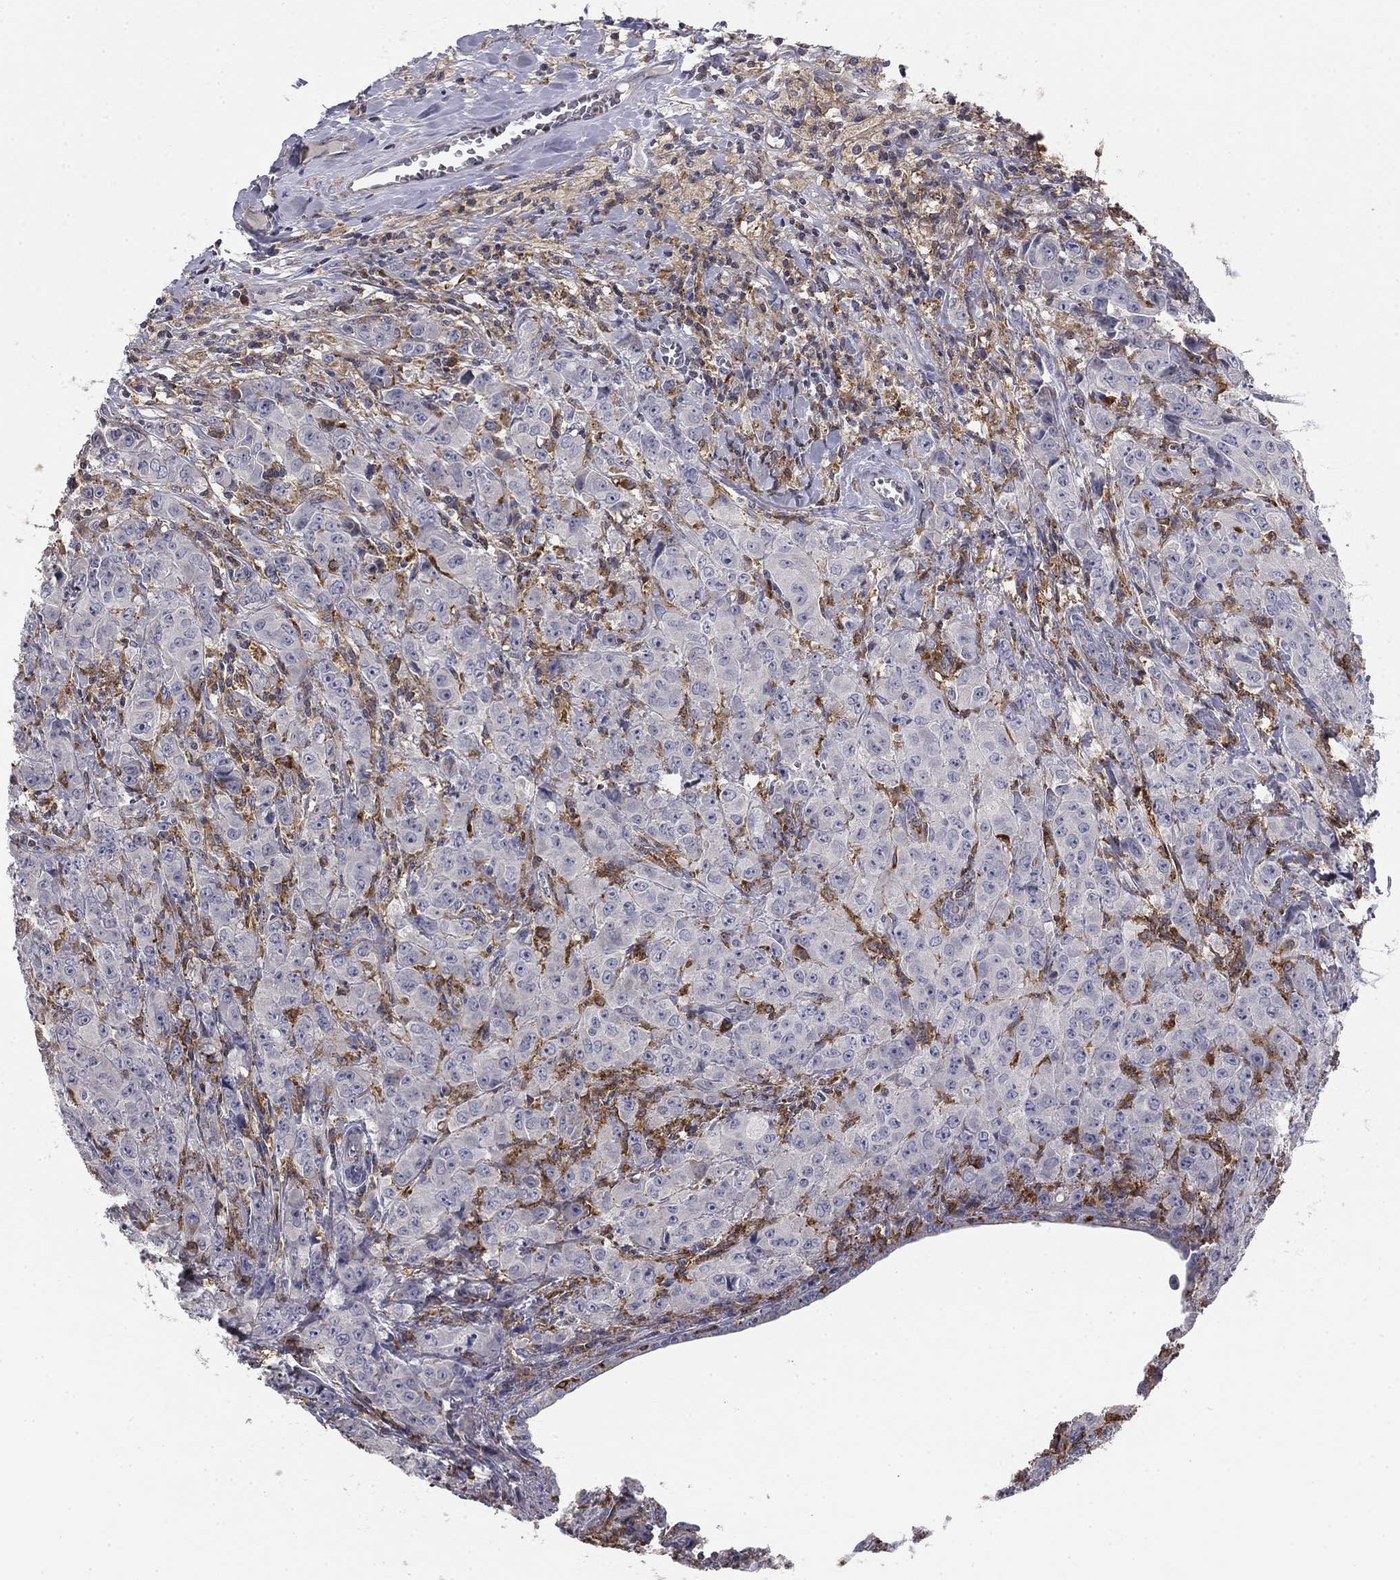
{"staining": {"intensity": "negative", "quantity": "none", "location": "none"}, "tissue": "breast cancer", "cell_type": "Tumor cells", "image_type": "cancer", "snomed": [{"axis": "morphology", "description": "Duct carcinoma"}, {"axis": "topography", "description": "Breast"}], "caption": "This is an IHC micrograph of human breast cancer (infiltrating ductal carcinoma). There is no staining in tumor cells.", "gene": "PLCB2", "patient": {"sex": "female", "age": 43}}